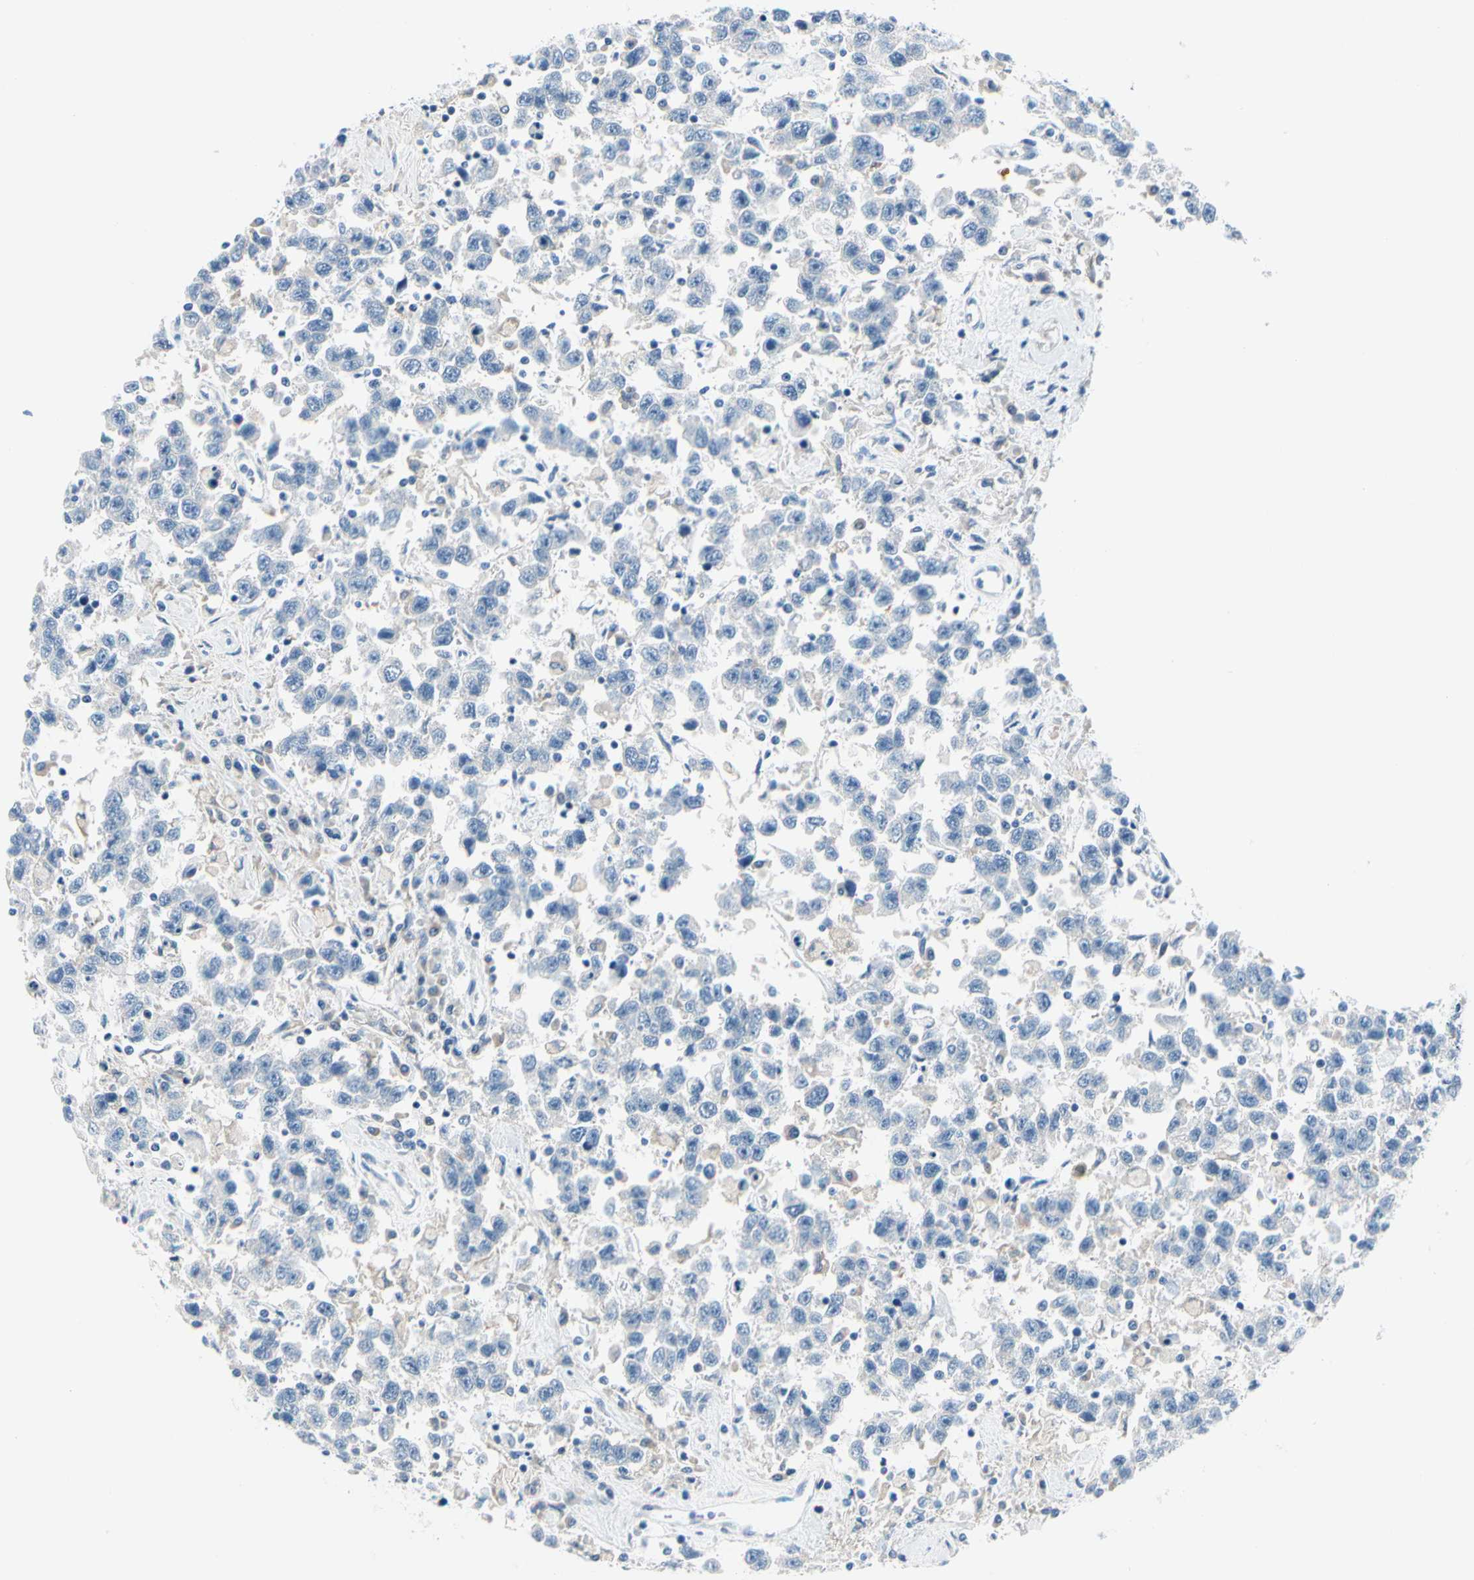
{"staining": {"intensity": "negative", "quantity": "none", "location": "none"}, "tissue": "testis cancer", "cell_type": "Tumor cells", "image_type": "cancer", "snomed": [{"axis": "morphology", "description": "Seminoma, NOS"}, {"axis": "topography", "description": "Testis"}], "caption": "This is an IHC micrograph of testis cancer. There is no positivity in tumor cells.", "gene": "FCER2", "patient": {"sex": "male", "age": 41}}